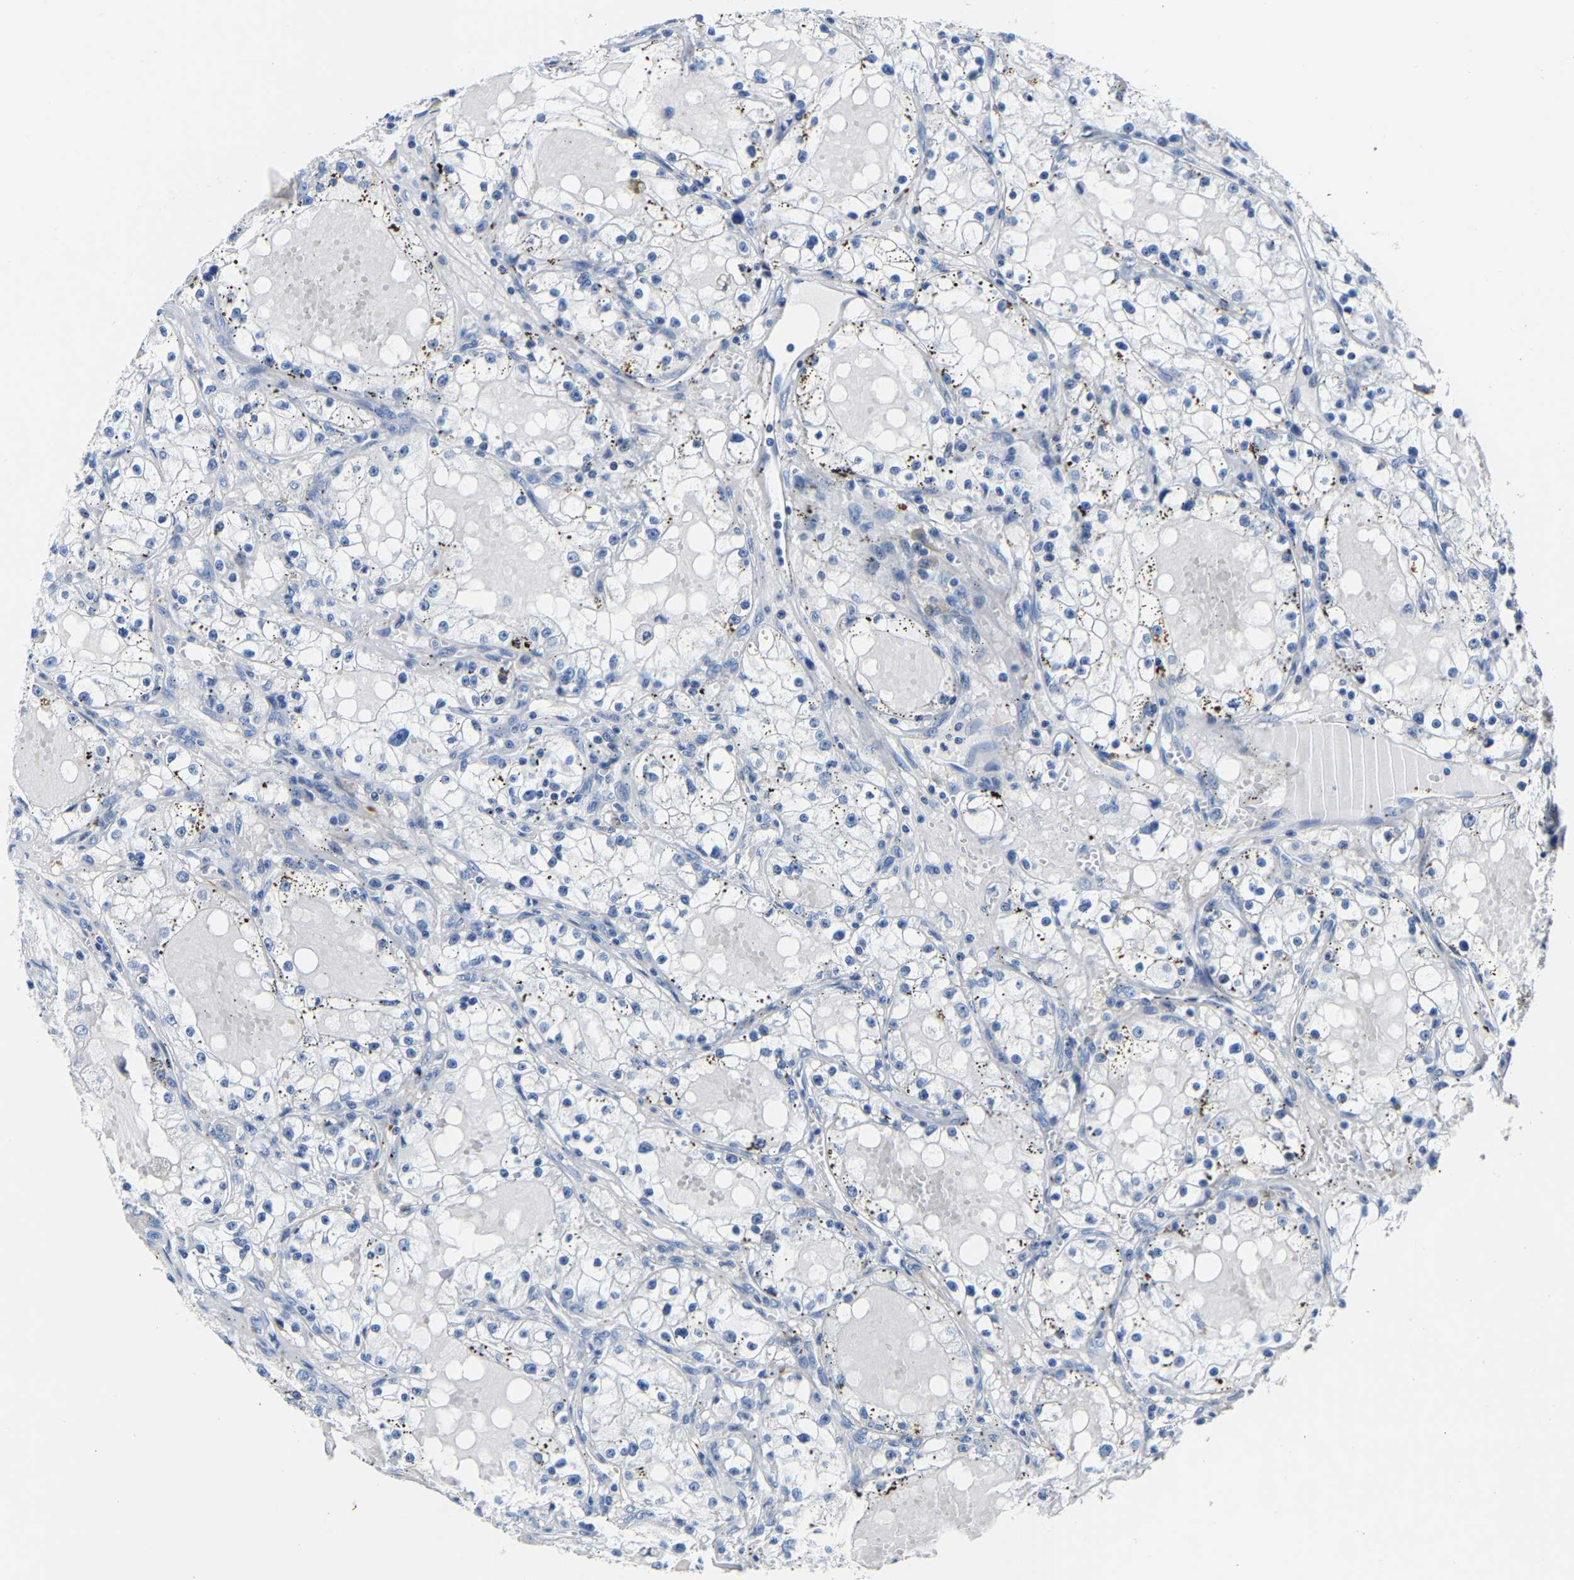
{"staining": {"intensity": "negative", "quantity": "none", "location": "none"}, "tissue": "renal cancer", "cell_type": "Tumor cells", "image_type": "cancer", "snomed": [{"axis": "morphology", "description": "Adenocarcinoma, NOS"}, {"axis": "topography", "description": "Kidney"}], "caption": "This is an immunohistochemistry (IHC) micrograph of renal adenocarcinoma. There is no staining in tumor cells.", "gene": "MMEL1", "patient": {"sex": "male", "age": 56}}